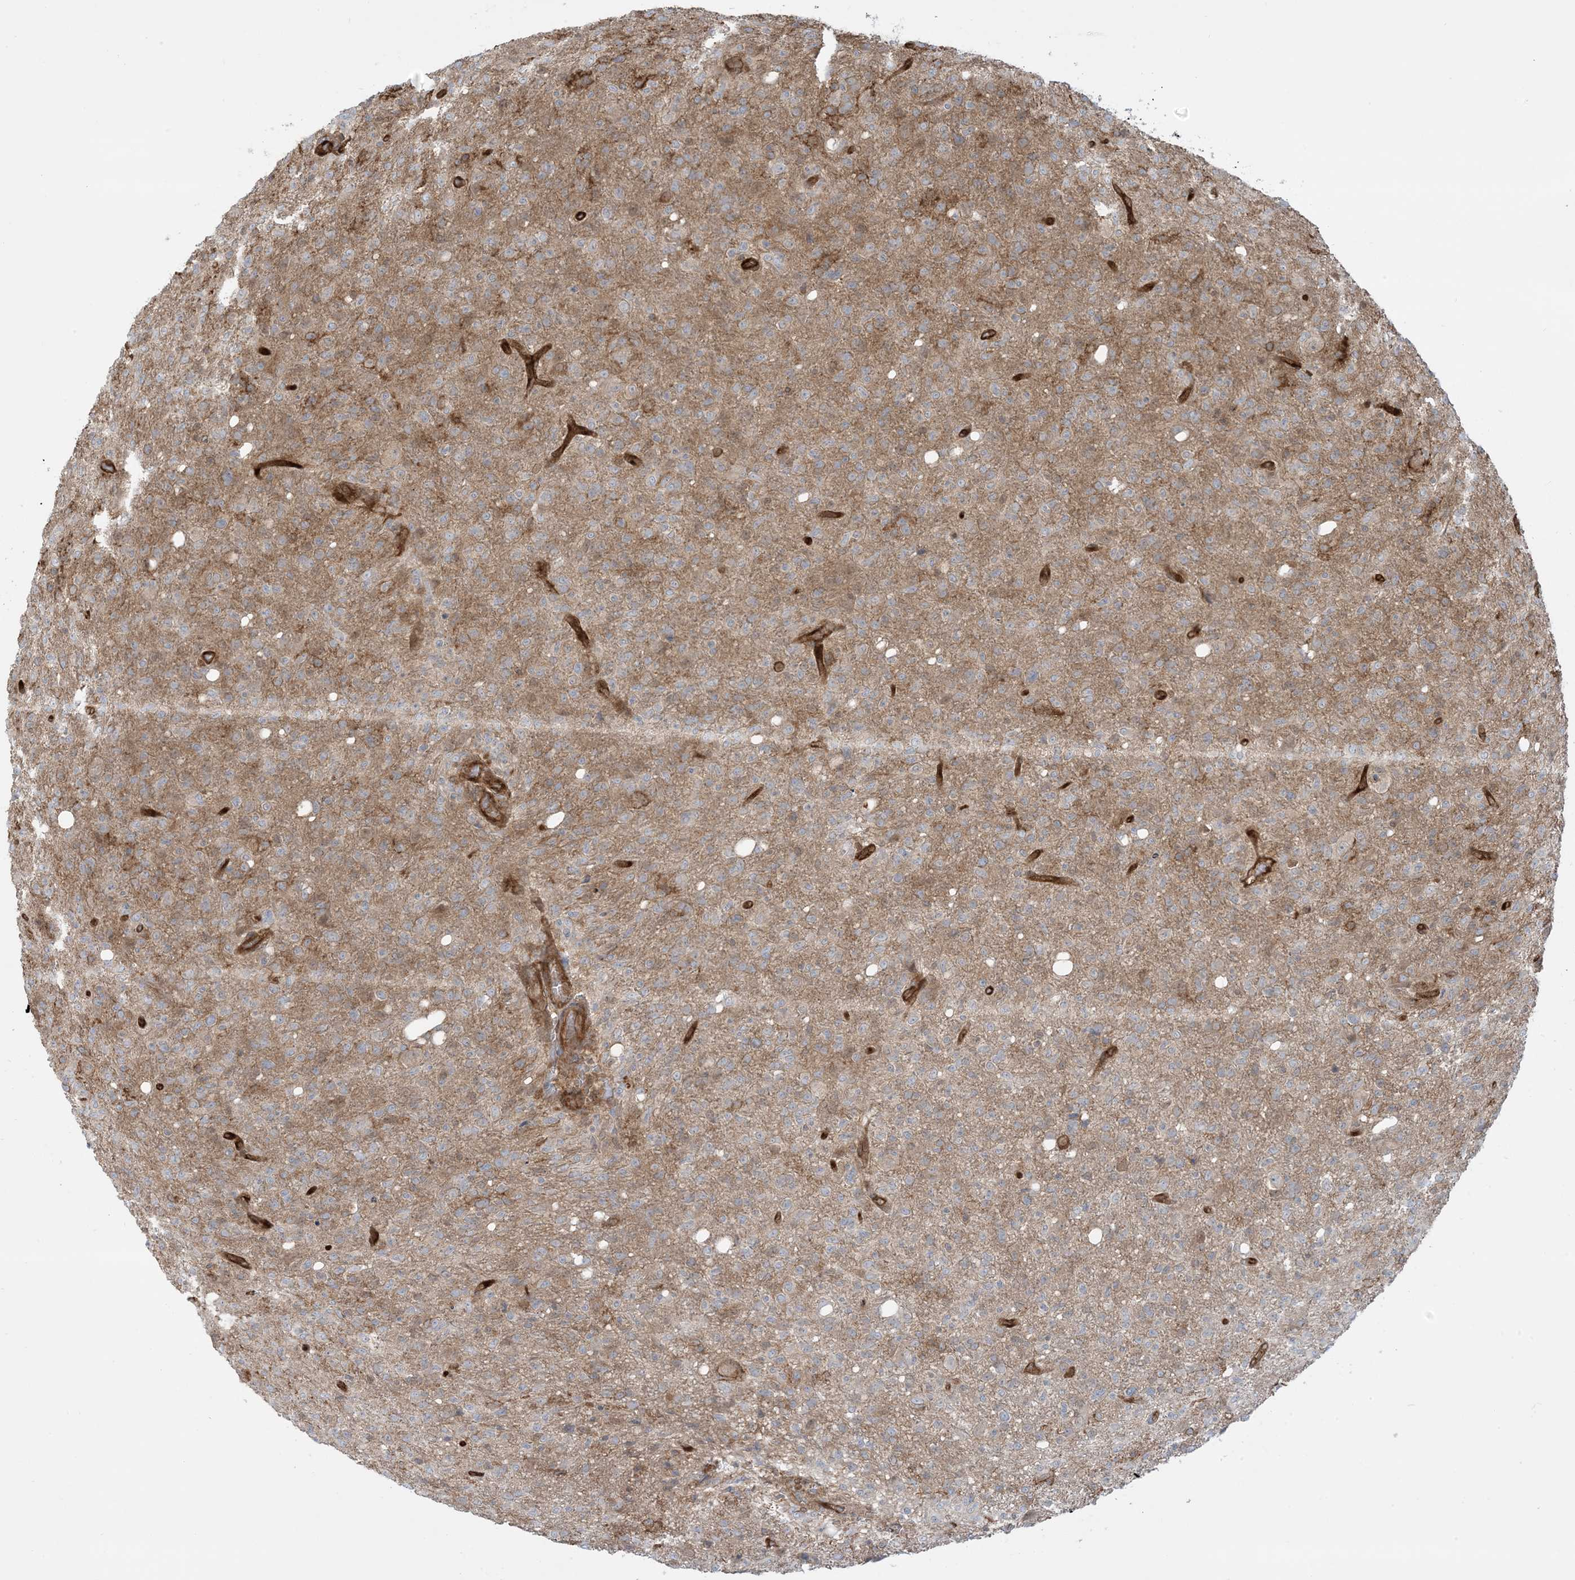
{"staining": {"intensity": "weak", "quantity": "<25%", "location": "cytoplasmic/membranous"}, "tissue": "glioma", "cell_type": "Tumor cells", "image_type": "cancer", "snomed": [{"axis": "morphology", "description": "Glioma, malignant, High grade"}, {"axis": "topography", "description": "Brain"}], "caption": "DAB immunohistochemical staining of glioma reveals no significant positivity in tumor cells. The staining was performed using DAB to visualize the protein expression in brown, while the nuclei were stained in blue with hematoxylin (Magnification: 20x).", "gene": "PPM1F", "patient": {"sex": "female", "age": 57}}